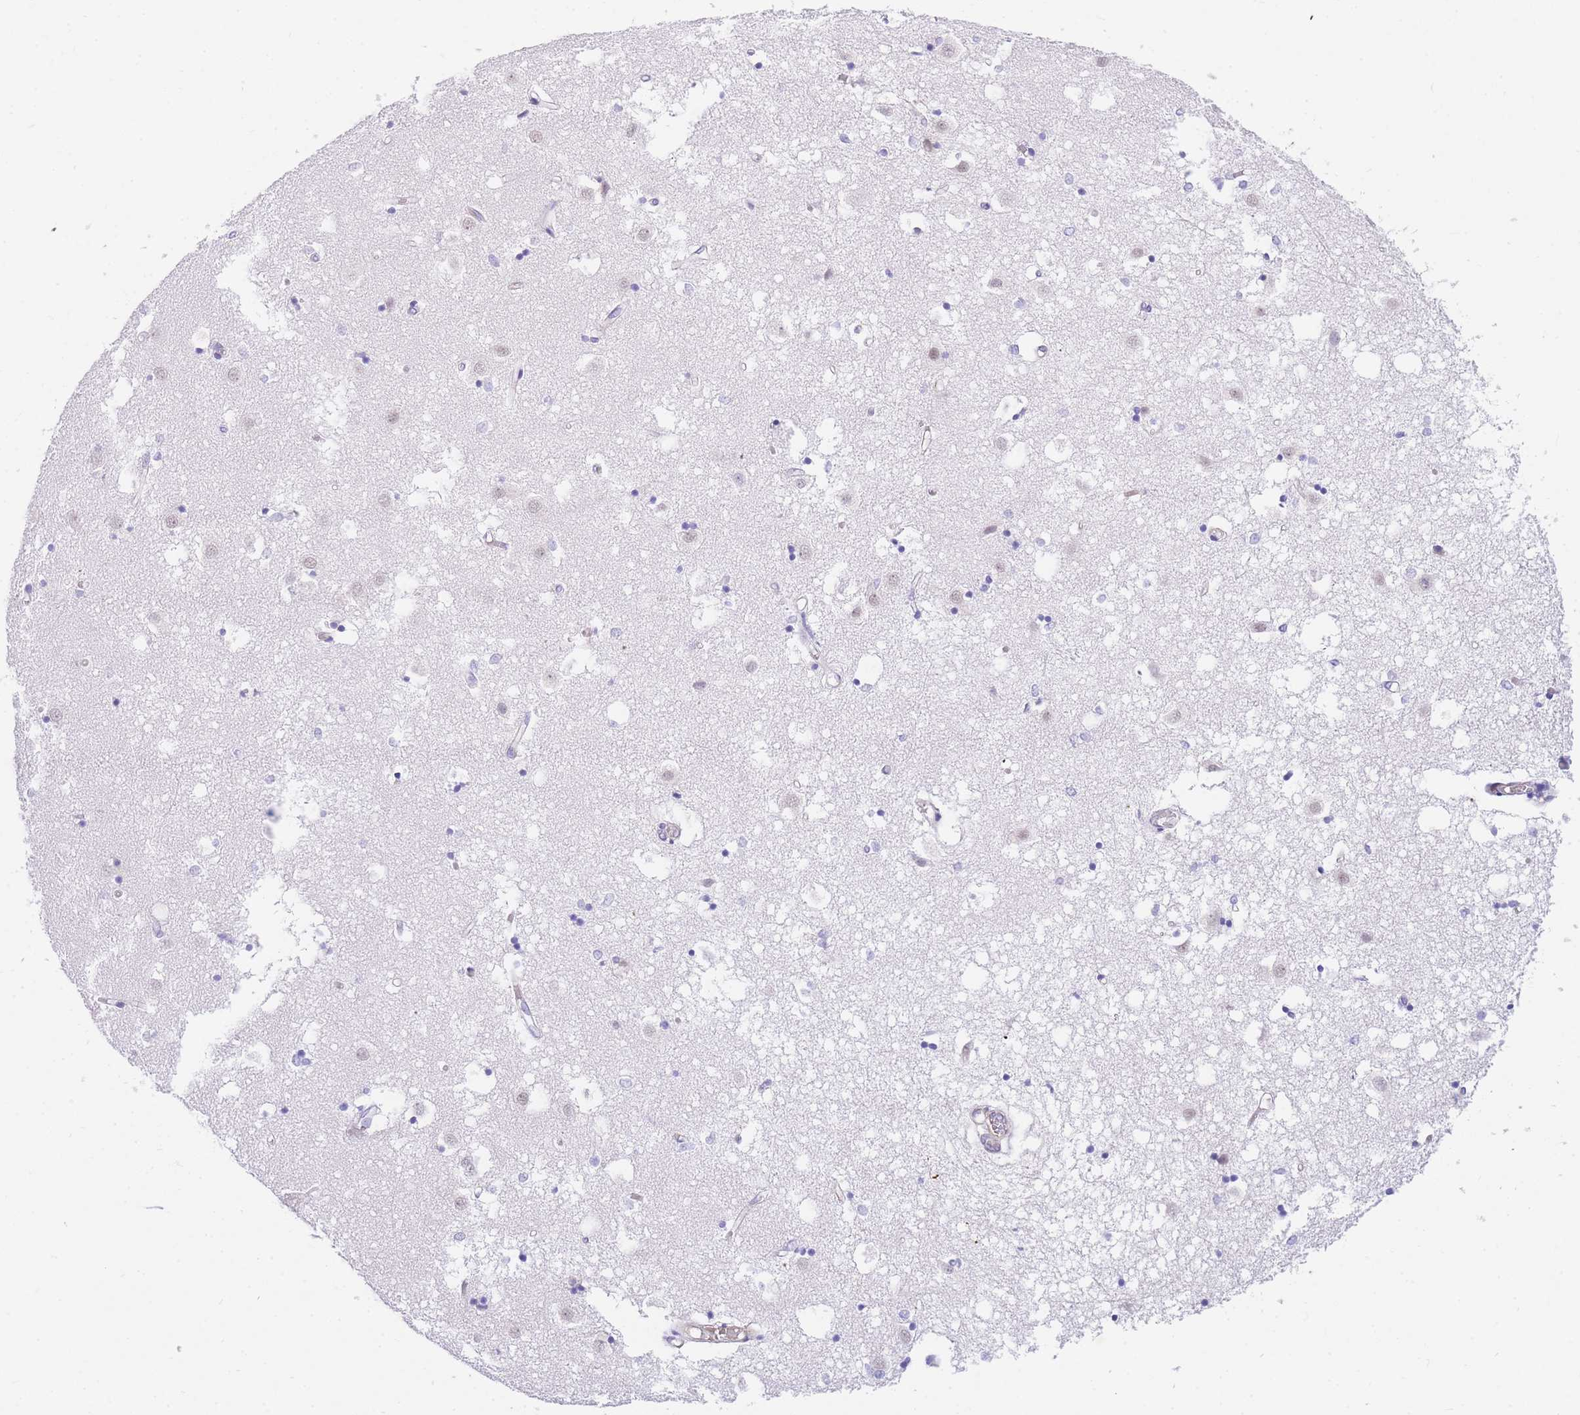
{"staining": {"intensity": "negative", "quantity": "none", "location": "none"}, "tissue": "caudate", "cell_type": "Glial cells", "image_type": "normal", "snomed": [{"axis": "morphology", "description": "Normal tissue, NOS"}, {"axis": "topography", "description": "Lateral ventricle wall"}], "caption": "This micrograph is of benign caudate stained with immunohistochemistry to label a protein in brown with the nuclei are counter-stained blue. There is no staining in glial cells.", "gene": "SRSF12", "patient": {"sex": "male", "age": 70}}